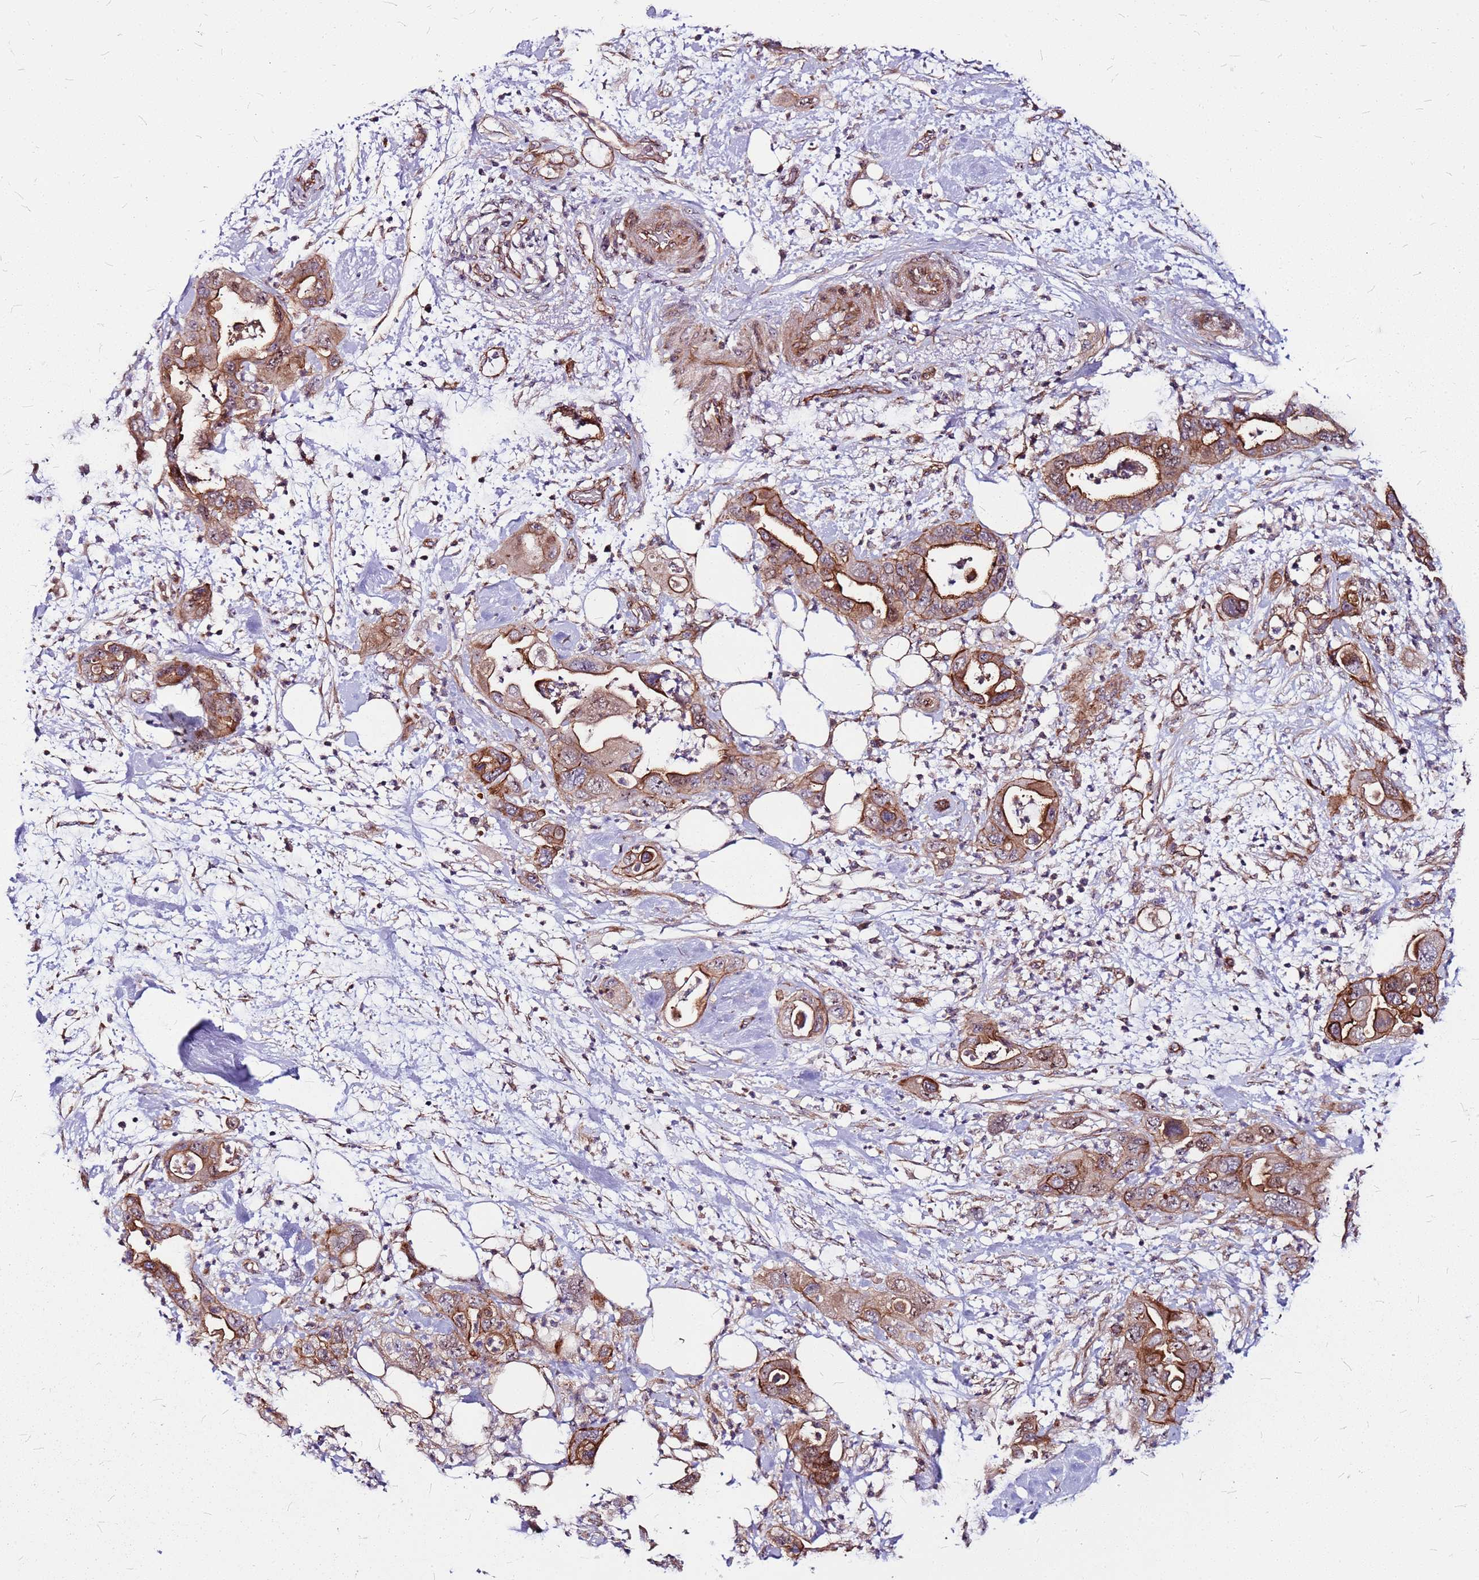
{"staining": {"intensity": "strong", "quantity": ">75%", "location": "cytoplasmic/membranous"}, "tissue": "pancreatic cancer", "cell_type": "Tumor cells", "image_type": "cancer", "snomed": [{"axis": "morphology", "description": "Adenocarcinoma, NOS"}, {"axis": "topography", "description": "Pancreas"}], "caption": "High-magnification brightfield microscopy of pancreatic cancer (adenocarcinoma) stained with DAB (3,3'-diaminobenzidine) (brown) and counterstained with hematoxylin (blue). tumor cells exhibit strong cytoplasmic/membranous staining is seen in approximately>75% of cells.", "gene": "TOPAZ1", "patient": {"sex": "female", "age": 71}}